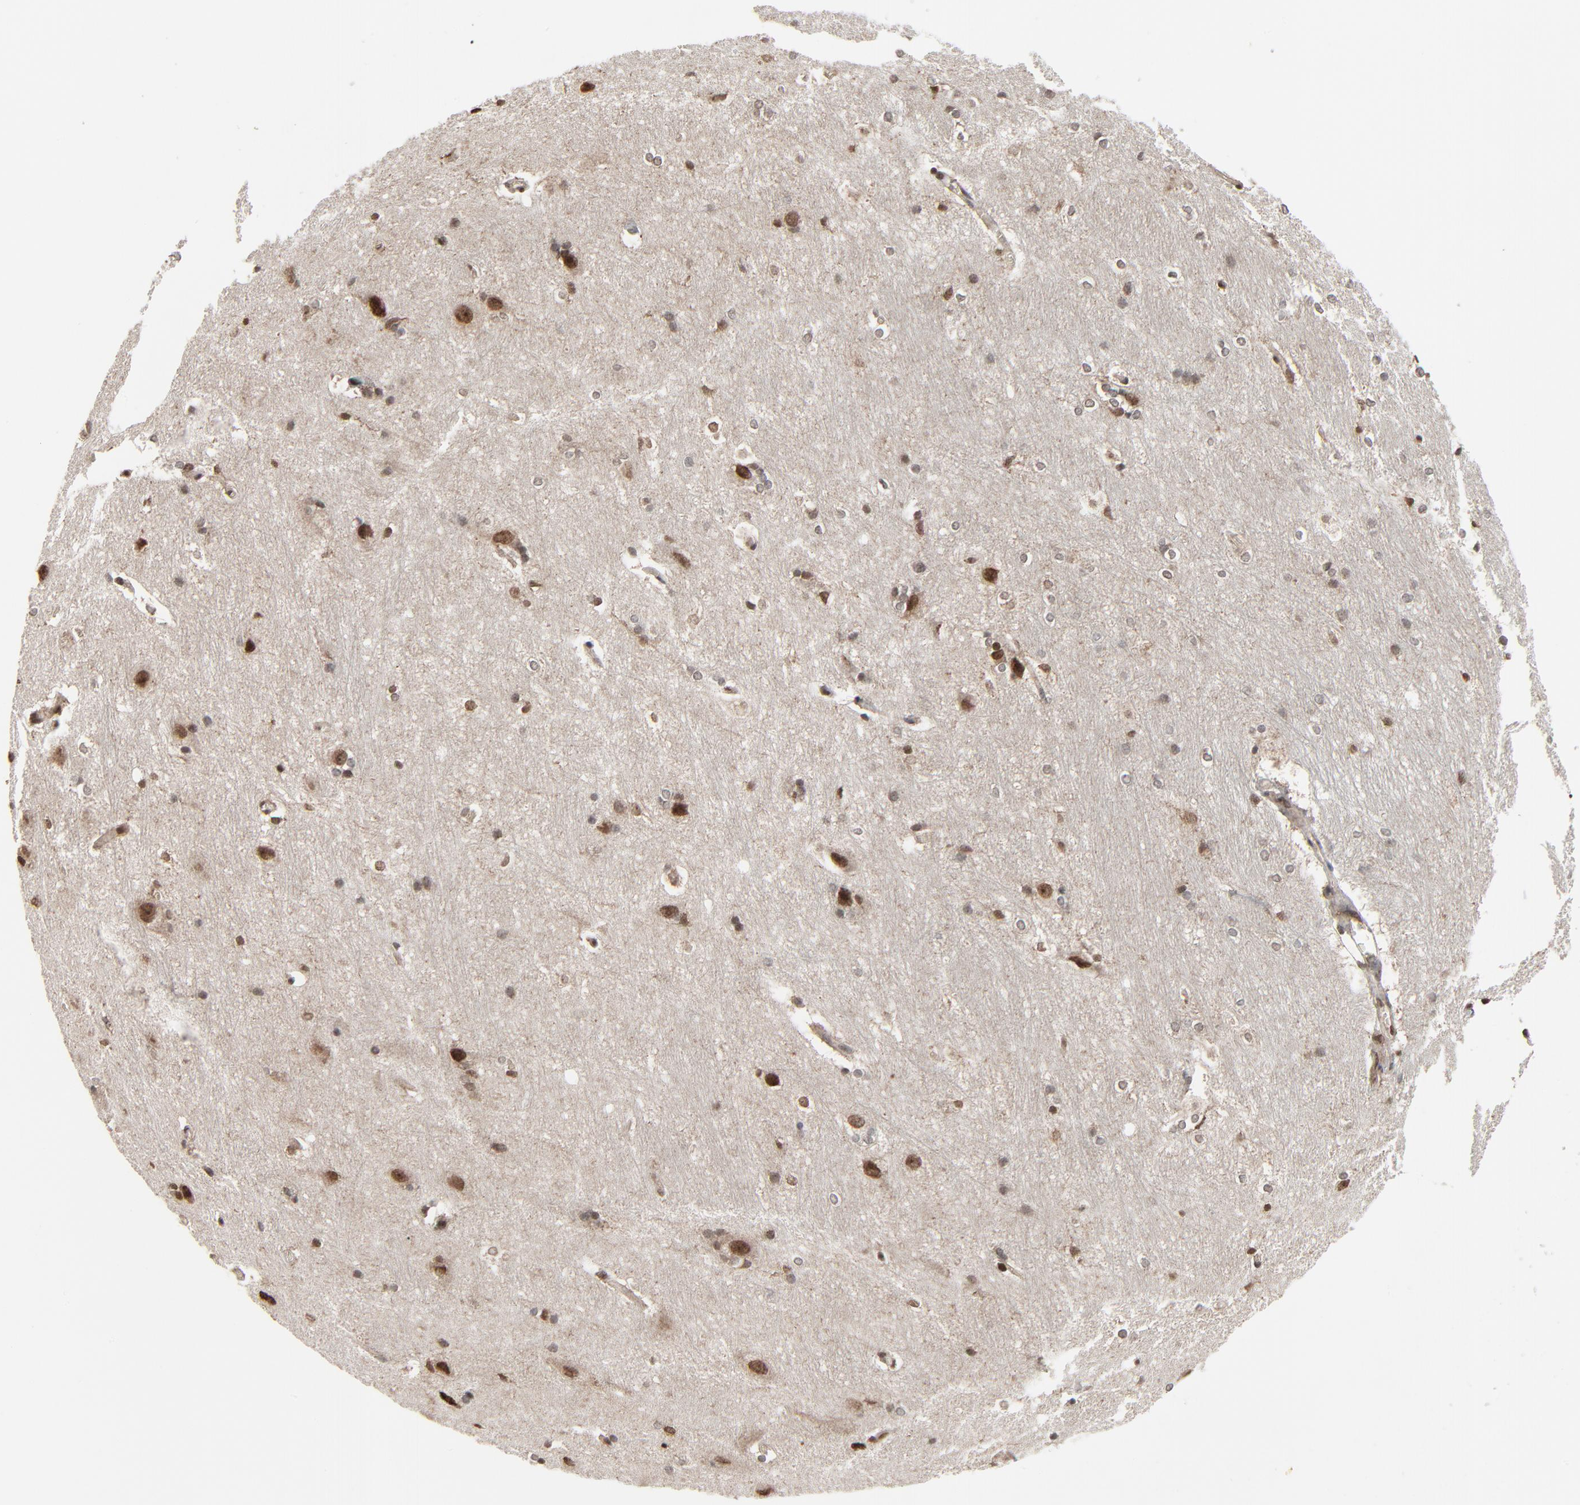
{"staining": {"intensity": "strong", "quantity": "<25%", "location": "nuclear"}, "tissue": "hippocampus", "cell_type": "Glial cells", "image_type": "normal", "snomed": [{"axis": "morphology", "description": "Normal tissue, NOS"}, {"axis": "topography", "description": "Hippocampus"}], "caption": "High-power microscopy captured an immunohistochemistry (IHC) photomicrograph of benign hippocampus, revealing strong nuclear positivity in about <25% of glial cells.", "gene": "RPS6KA3", "patient": {"sex": "female", "age": 19}}